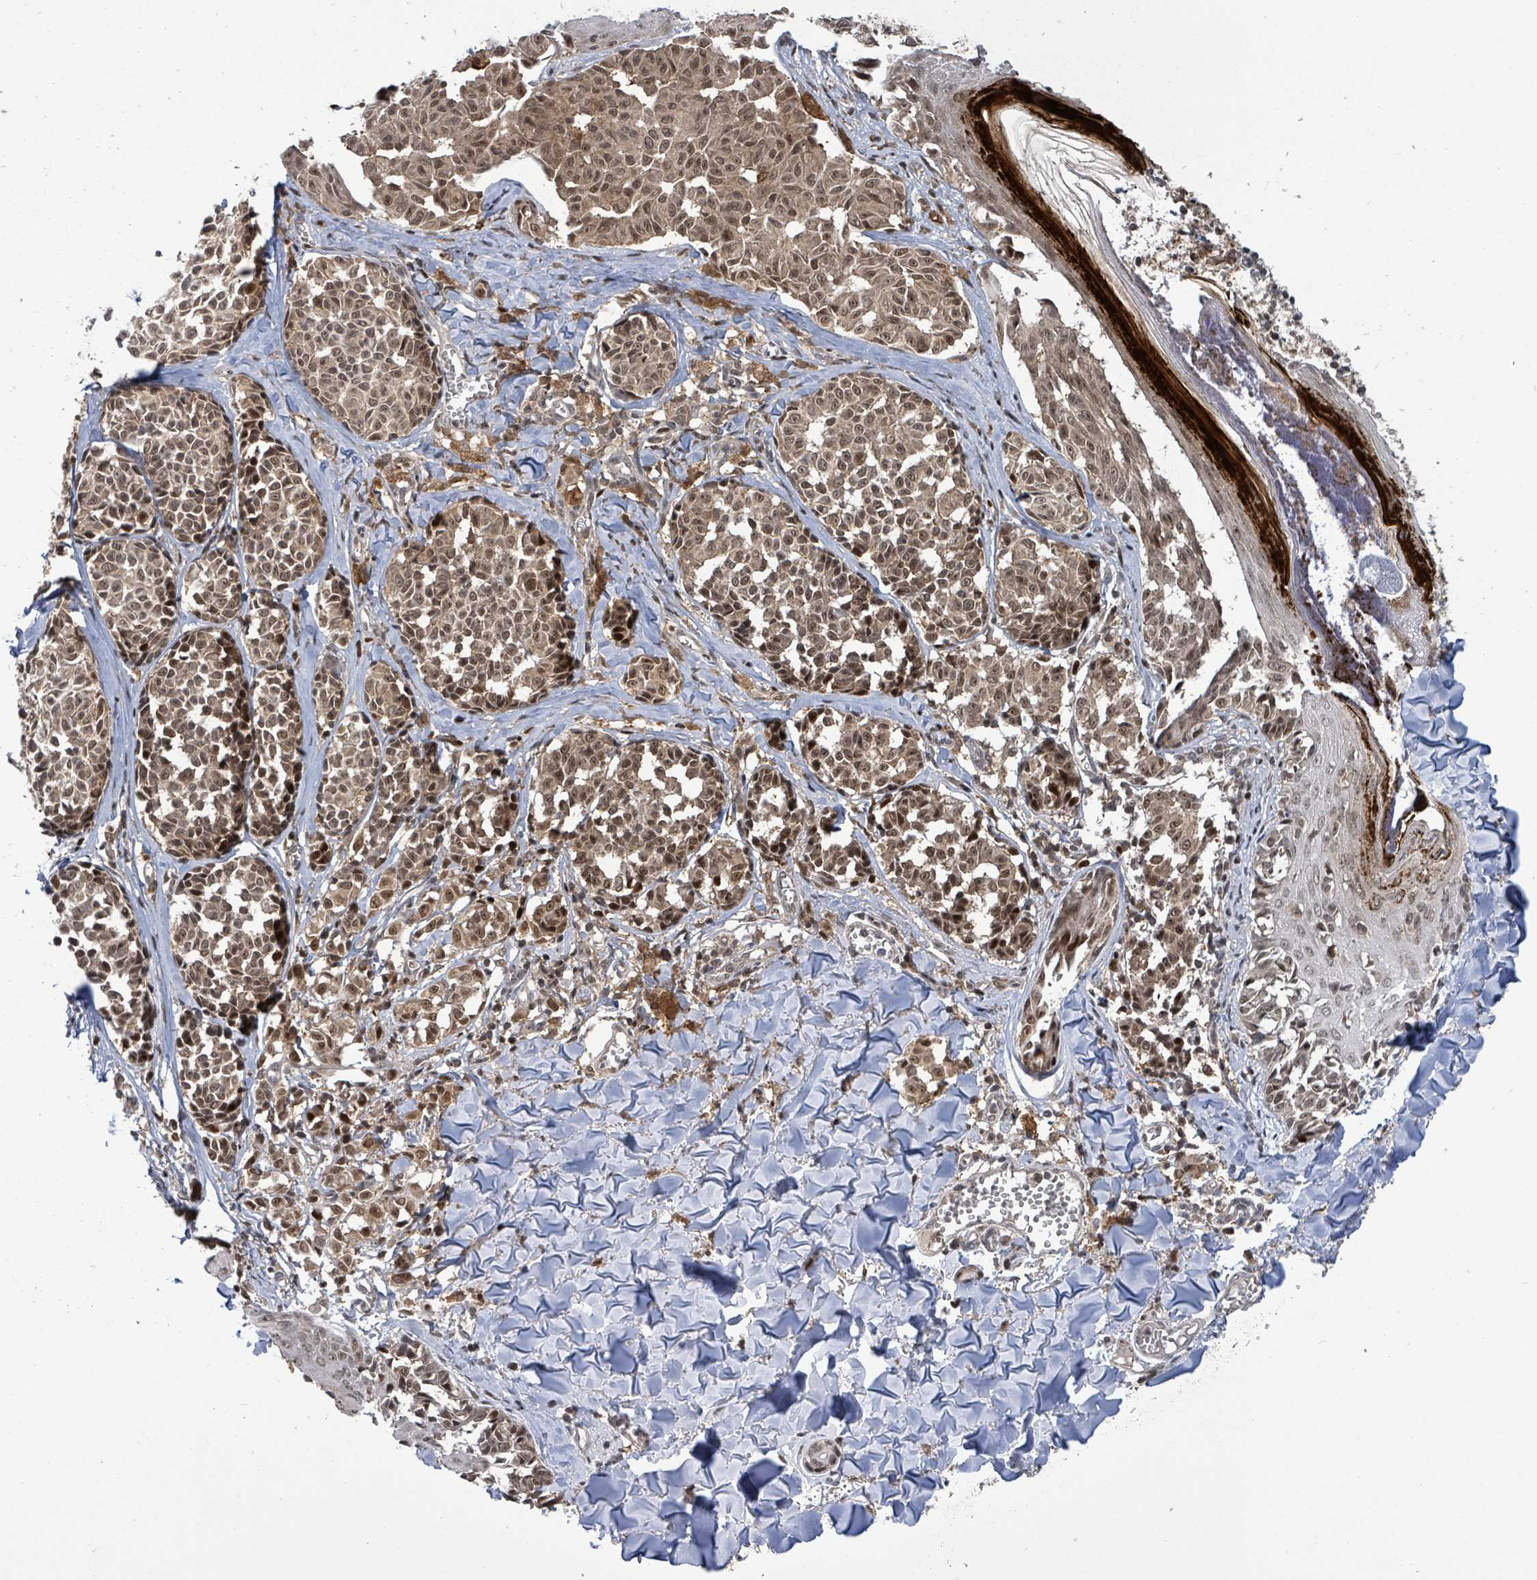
{"staining": {"intensity": "moderate", "quantity": ">75%", "location": "cytoplasmic/membranous,nuclear"}, "tissue": "melanoma", "cell_type": "Tumor cells", "image_type": "cancer", "snomed": [{"axis": "morphology", "description": "Malignant melanoma, NOS"}, {"axis": "topography", "description": "Skin"}], "caption": "Moderate cytoplasmic/membranous and nuclear protein positivity is identified in approximately >75% of tumor cells in malignant melanoma. The staining was performed using DAB to visualize the protein expression in brown, while the nuclei were stained in blue with hematoxylin (Magnification: 20x).", "gene": "FBXO6", "patient": {"sex": "female", "age": 43}}